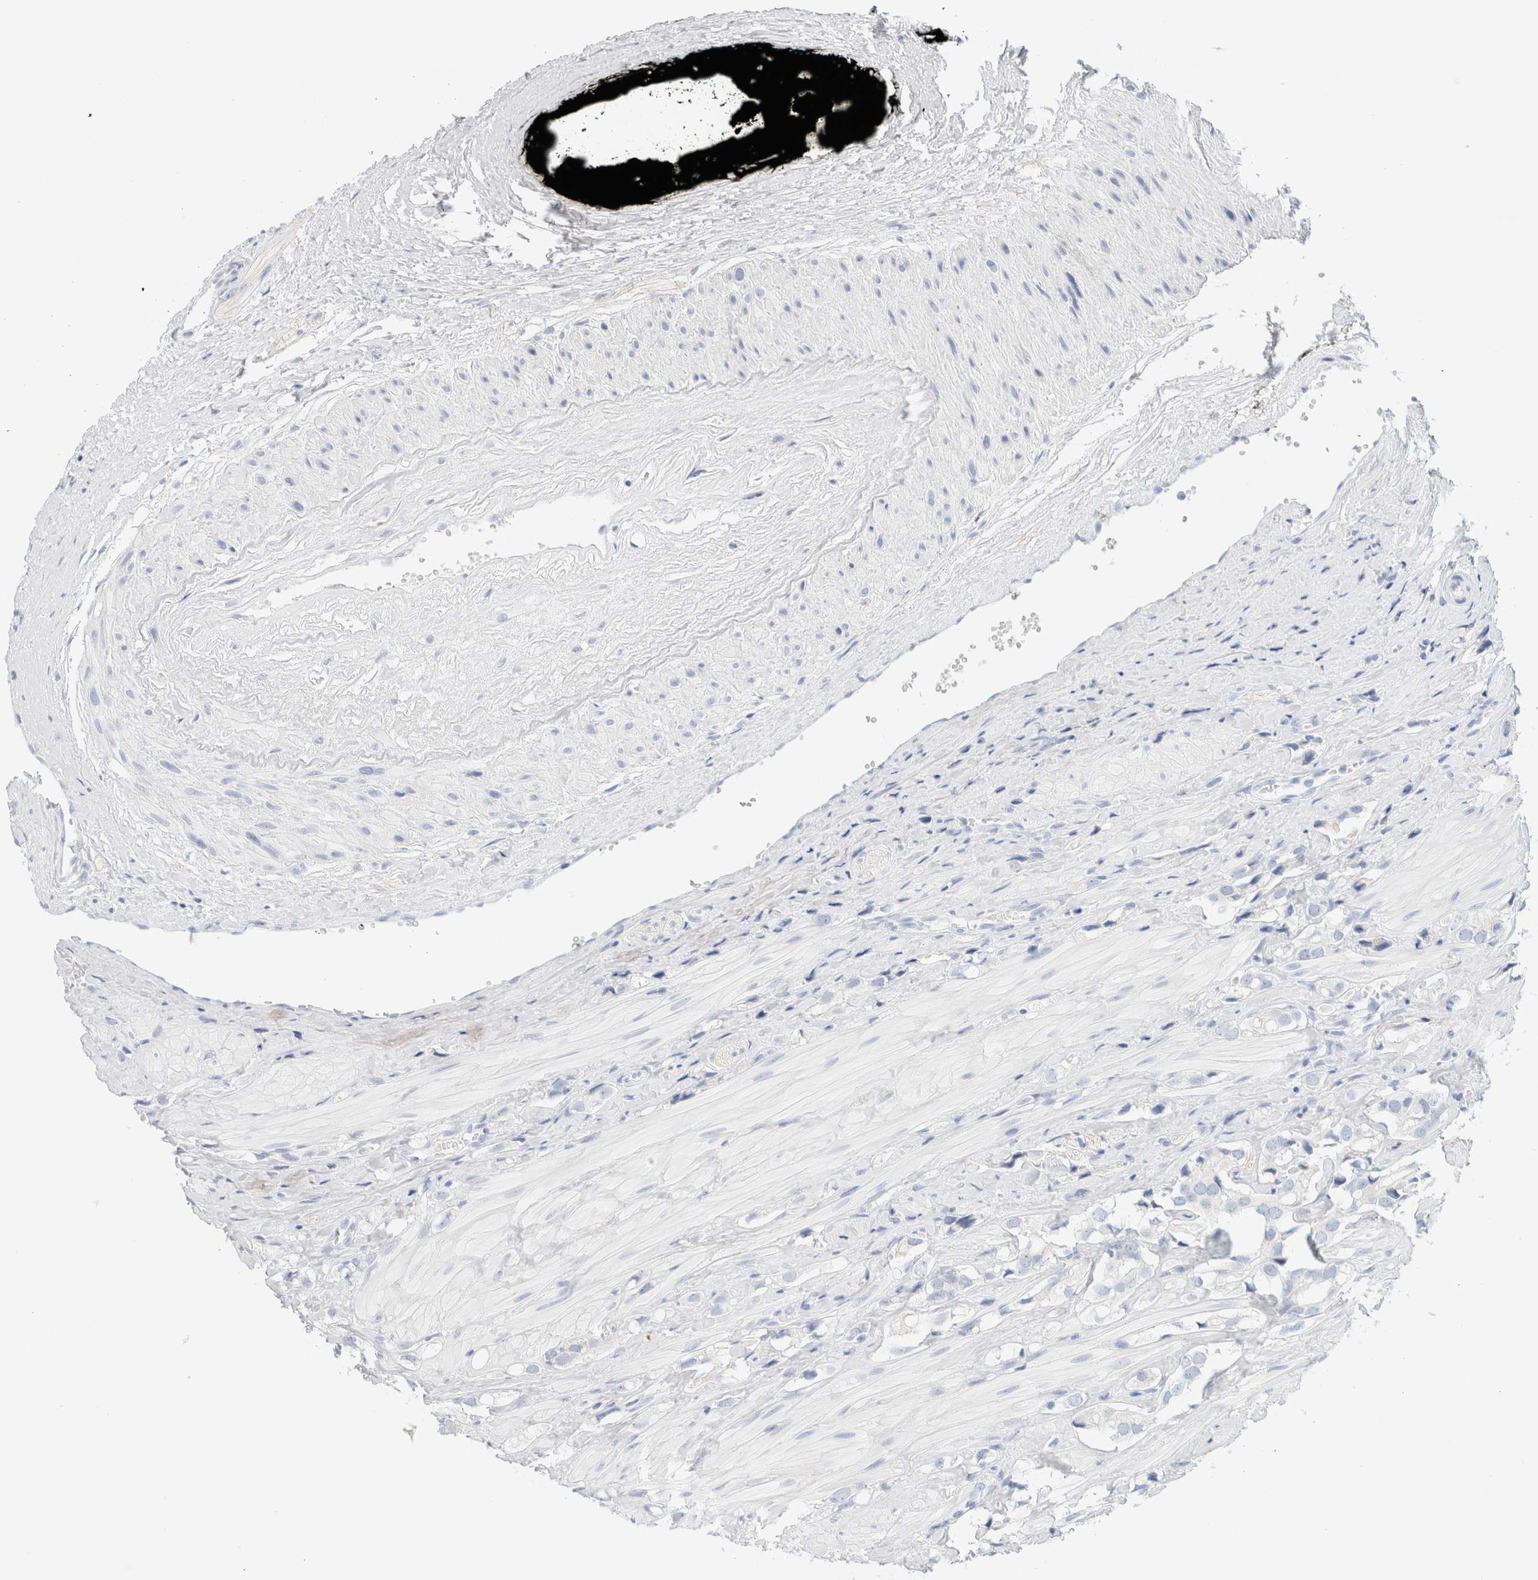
{"staining": {"intensity": "negative", "quantity": "none", "location": "none"}, "tissue": "prostate cancer", "cell_type": "Tumor cells", "image_type": "cancer", "snomed": [{"axis": "morphology", "description": "Adenocarcinoma, High grade"}, {"axis": "topography", "description": "Prostate"}], "caption": "Prostate cancer (adenocarcinoma (high-grade)) was stained to show a protein in brown. There is no significant positivity in tumor cells.", "gene": "HEXD", "patient": {"sex": "male", "age": 52}}